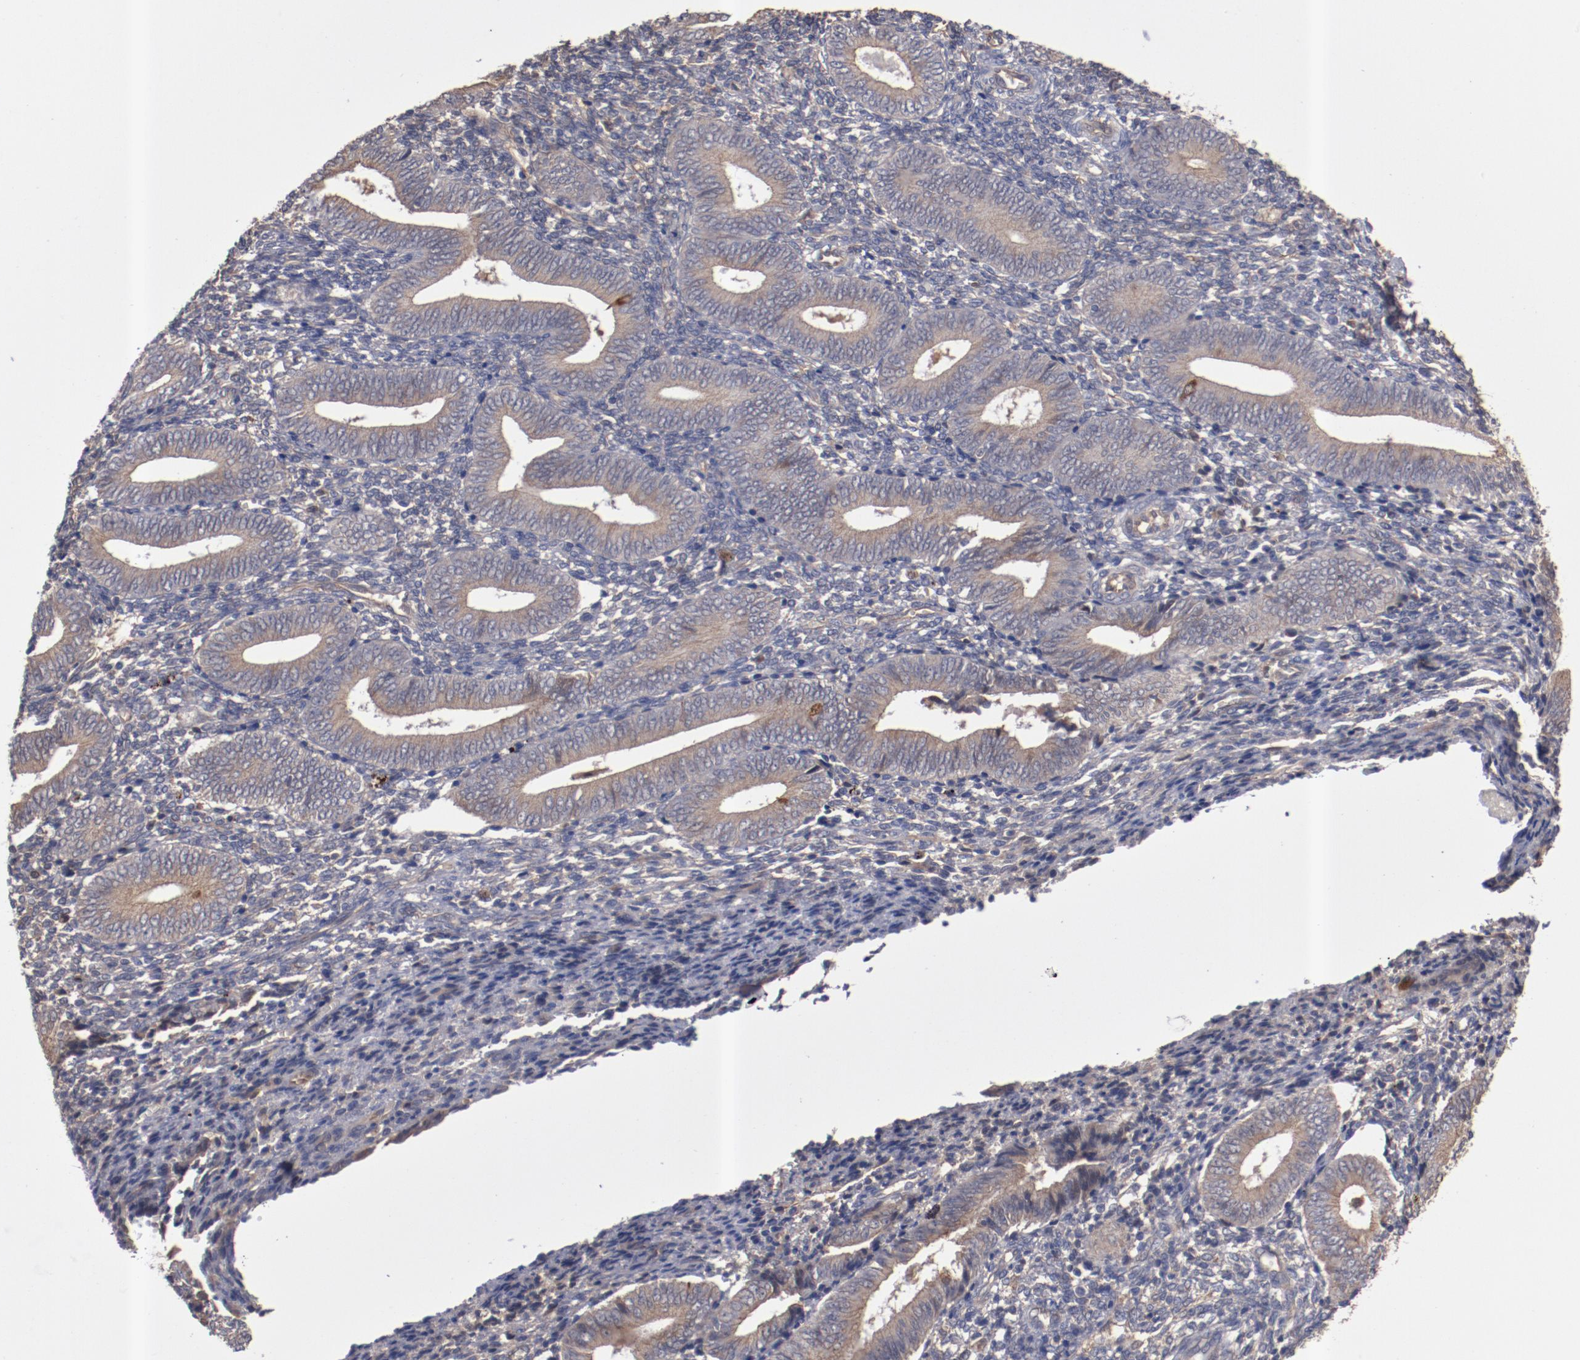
{"staining": {"intensity": "weak", "quantity": "<25%", "location": "cytoplasmic/membranous"}, "tissue": "endometrium", "cell_type": "Cells in endometrial stroma", "image_type": "normal", "snomed": [{"axis": "morphology", "description": "Normal tissue, NOS"}, {"axis": "topography", "description": "Uterus"}, {"axis": "topography", "description": "Endometrium"}], "caption": "Immunohistochemical staining of benign human endometrium shows no significant positivity in cells in endometrial stroma.", "gene": "DNAAF2", "patient": {"sex": "female", "age": 33}}